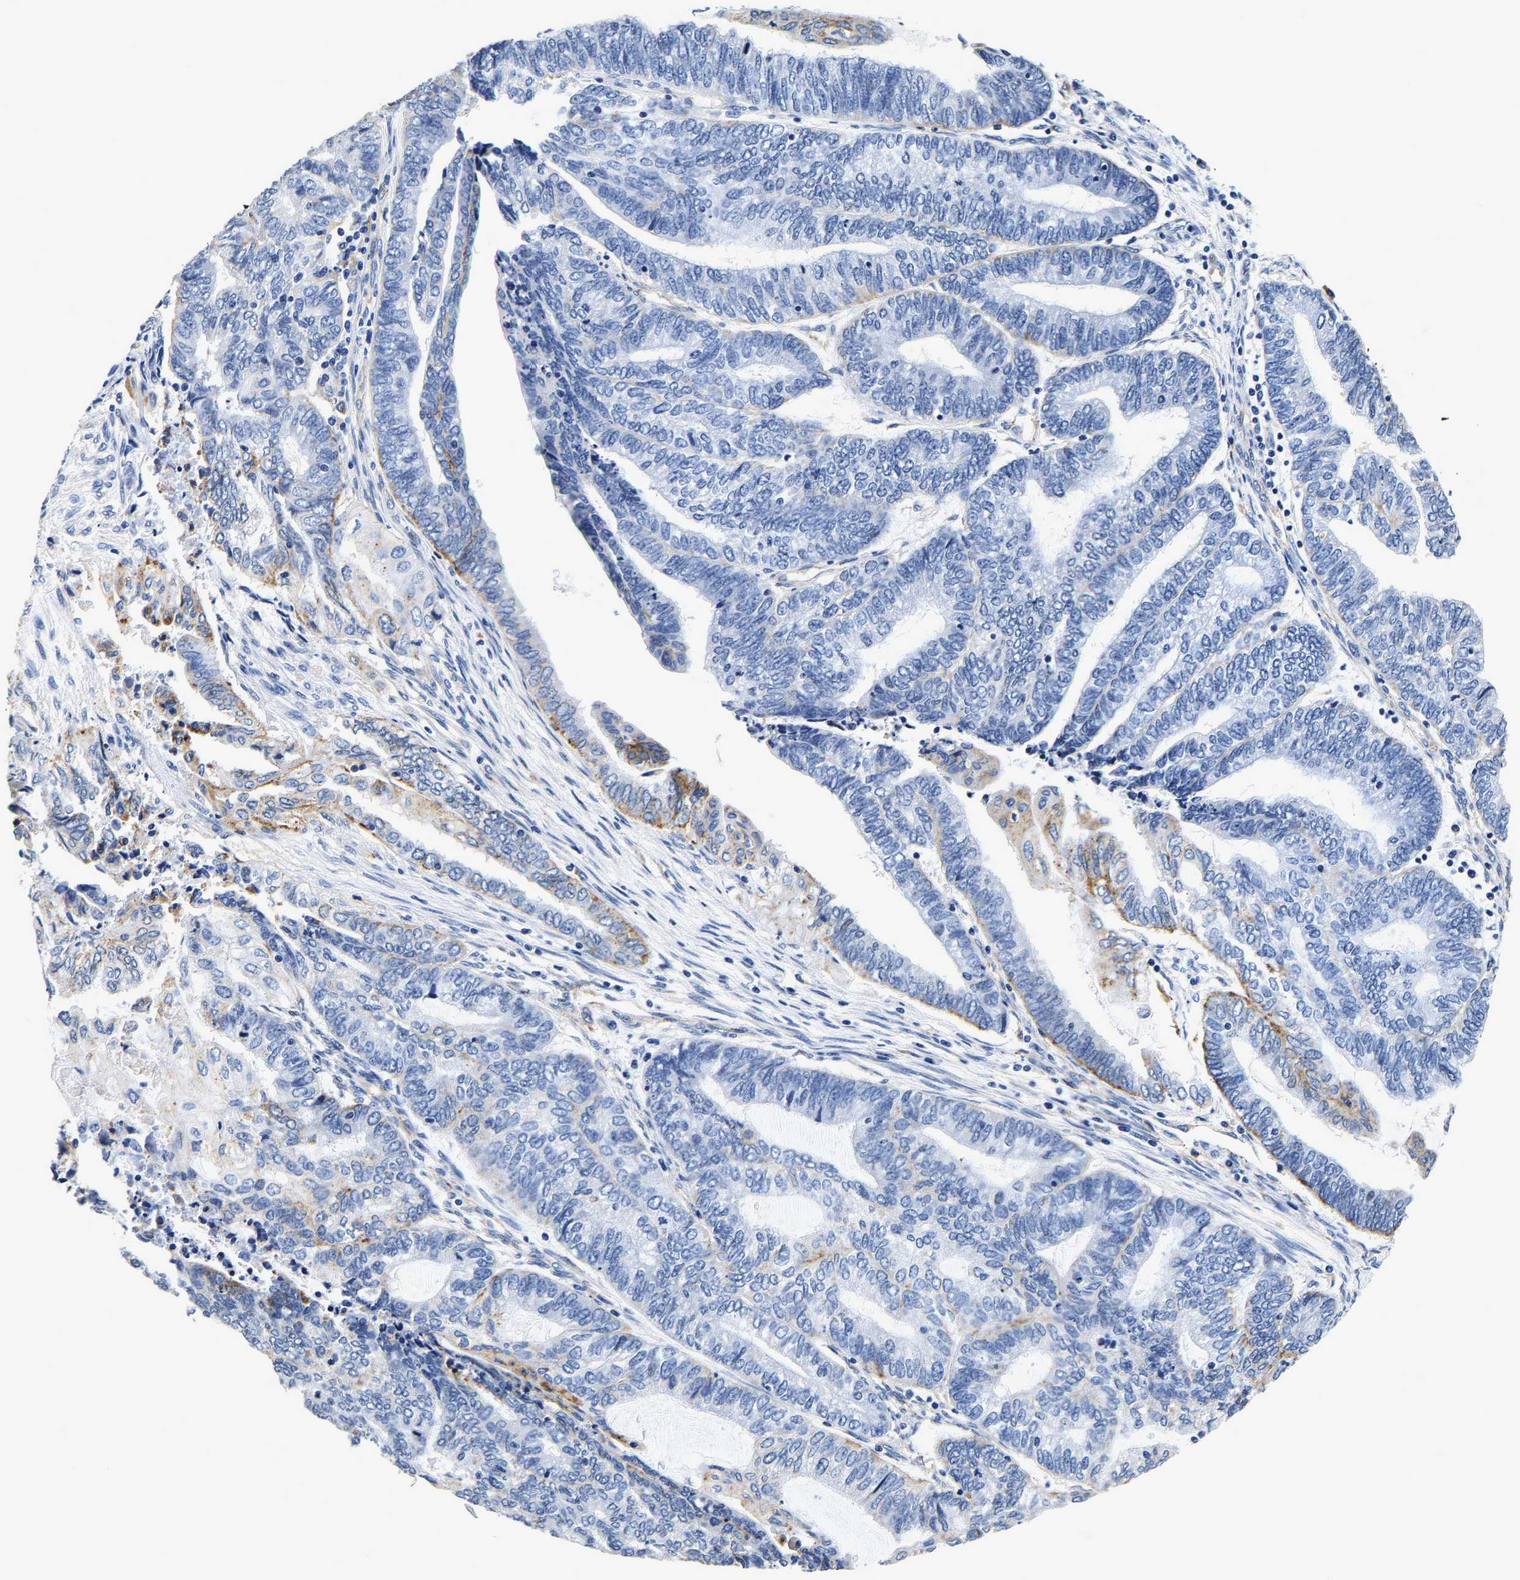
{"staining": {"intensity": "negative", "quantity": "none", "location": "none"}, "tissue": "endometrial cancer", "cell_type": "Tumor cells", "image_type": "cancer", "snomed": [{"axis": "morphology", "description": "Adenocarcinoma, NOS"}, {"axis": "topography", "description": "Uterus"}, {"axis": "topography", "description": "Endometrium"}], "caption": "This is an immunohistochemistry micrograph of endometrial cancer (adenocarcinoma). There is no staining in tumor cells.", "gene": "GRN", "patient": {"sex": "female", "age": 70}}